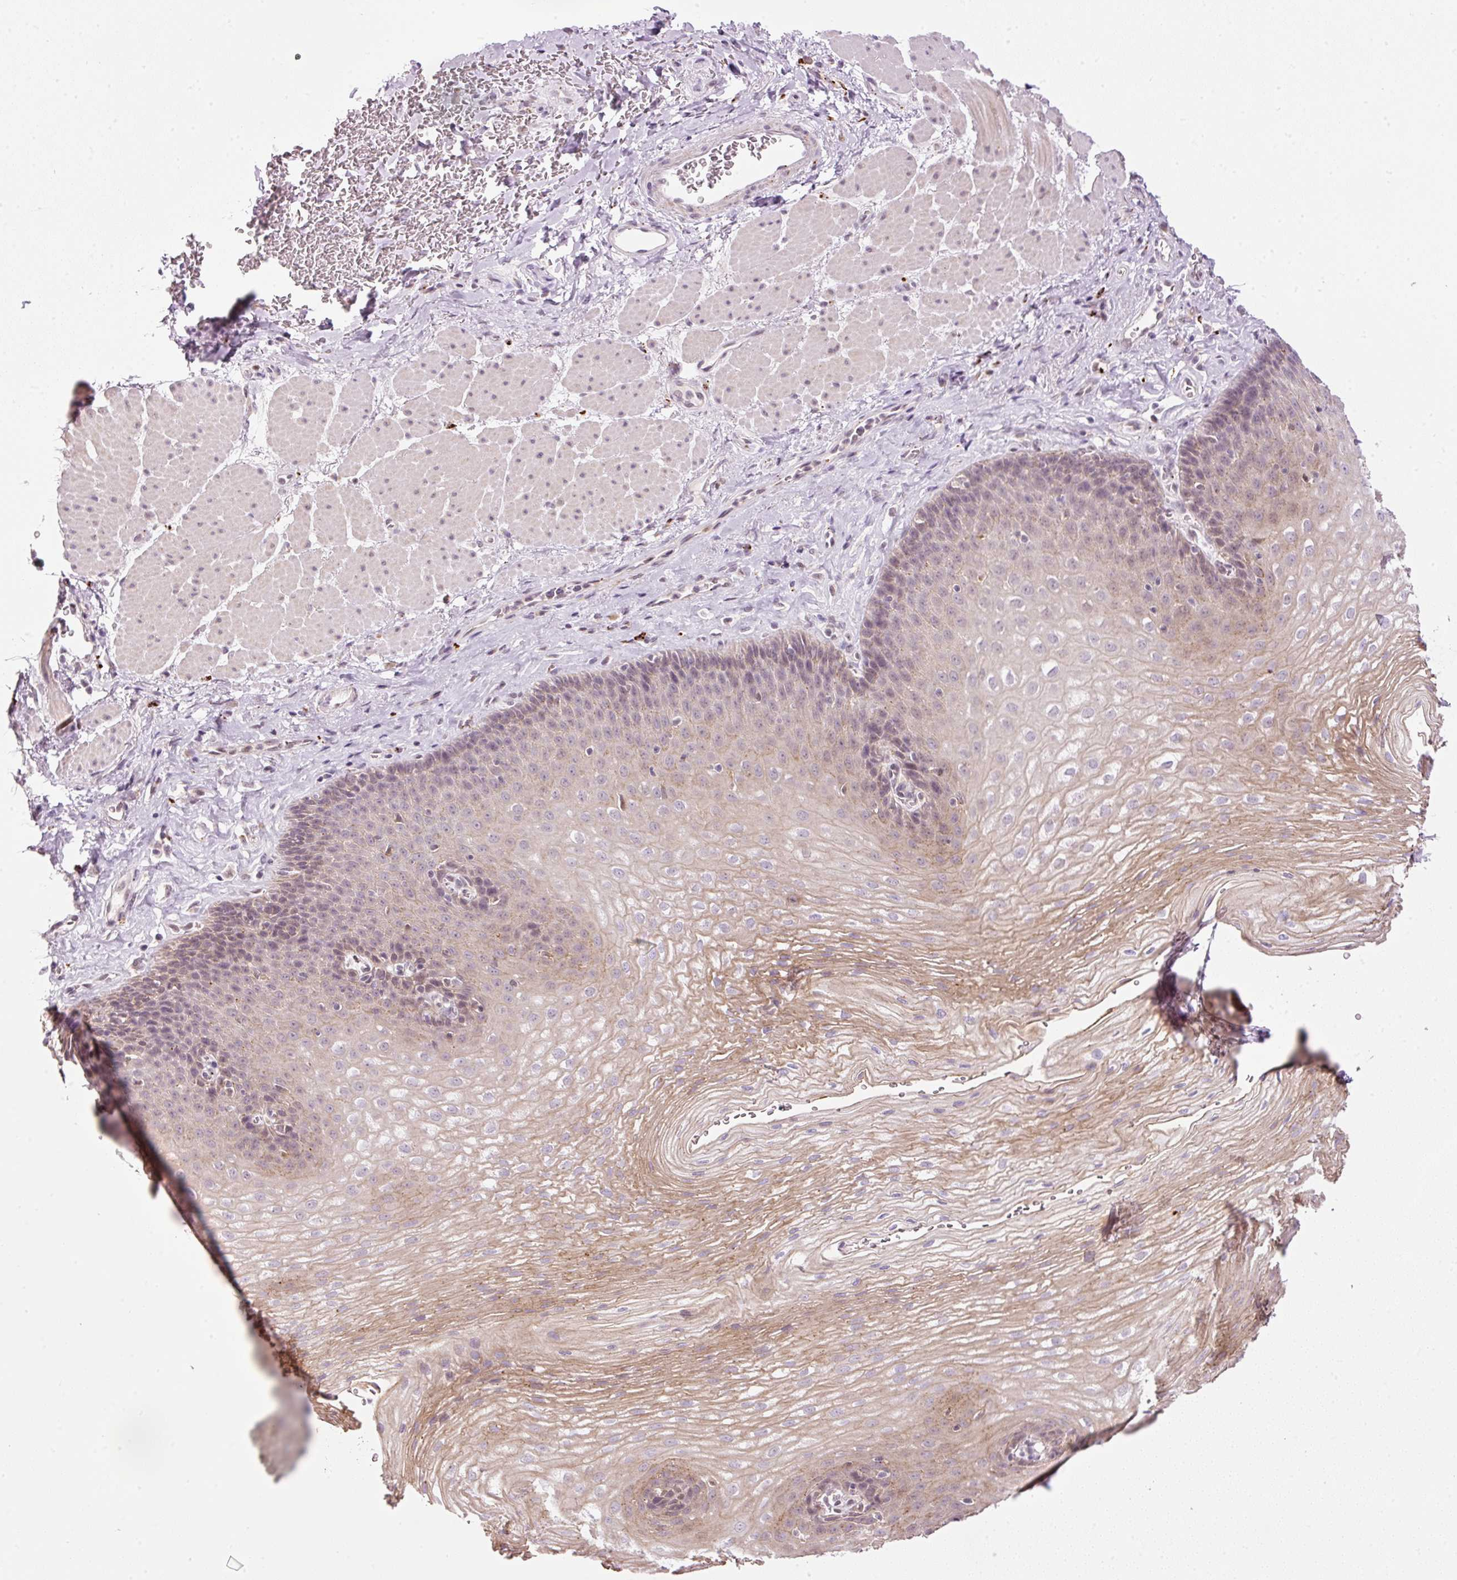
{"staining": {"intensity": "weak", "quantity": "<25%", "location": "cytoplasmic/membranous"}, "tissue": "esophagus", "cell_type": "Squamous epithelial cells", "image_type": "normal", "snomed": [{"axis": "morphology", "description": "Normal tissue, NOS"}, {"axis": "topography", "description": "Esophagus"}], "caption": "Immunohistochemistry histopathology image of unremarkable esophagus: human esophagus stained with DAB exhibits no significant protein positivity in squamous epithelial cells.", "gene": "ZNF639", "patient": {"sex": "female", "age": 66}}